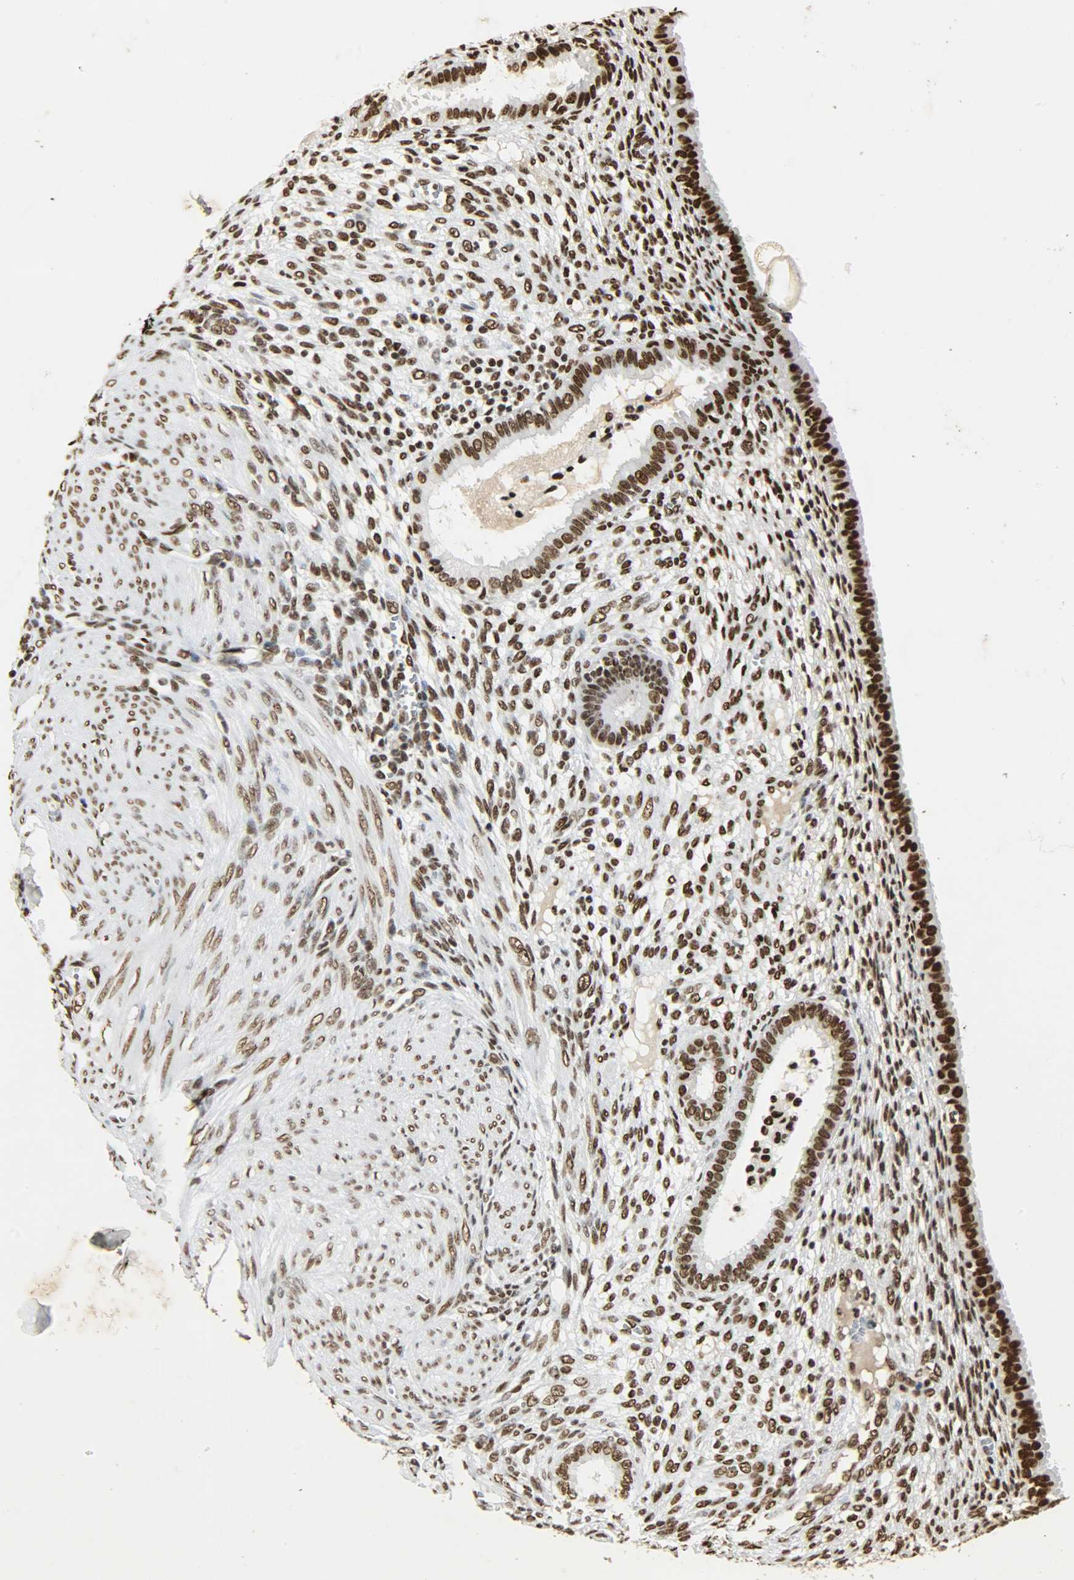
{"staining": {"intensity": "strong", "quantity": ">75%", "location": "nuclear"}, "tissue": "endometrium", "cell_type": "Cells in endometrial stroma", "image_type": "normal", "snomed": [{"axis": "morphology", "description": "Normal tissue, NOS"}, {"axis": "topography", "description": "Endometrium"}], "caption": "Cells in endometrial stroma display strong nuclear positivity in about >75% of cells in unremarkable endometrium.", "gene": "KHDRBS1", "patient": {"sex": "female", "age": 72}}